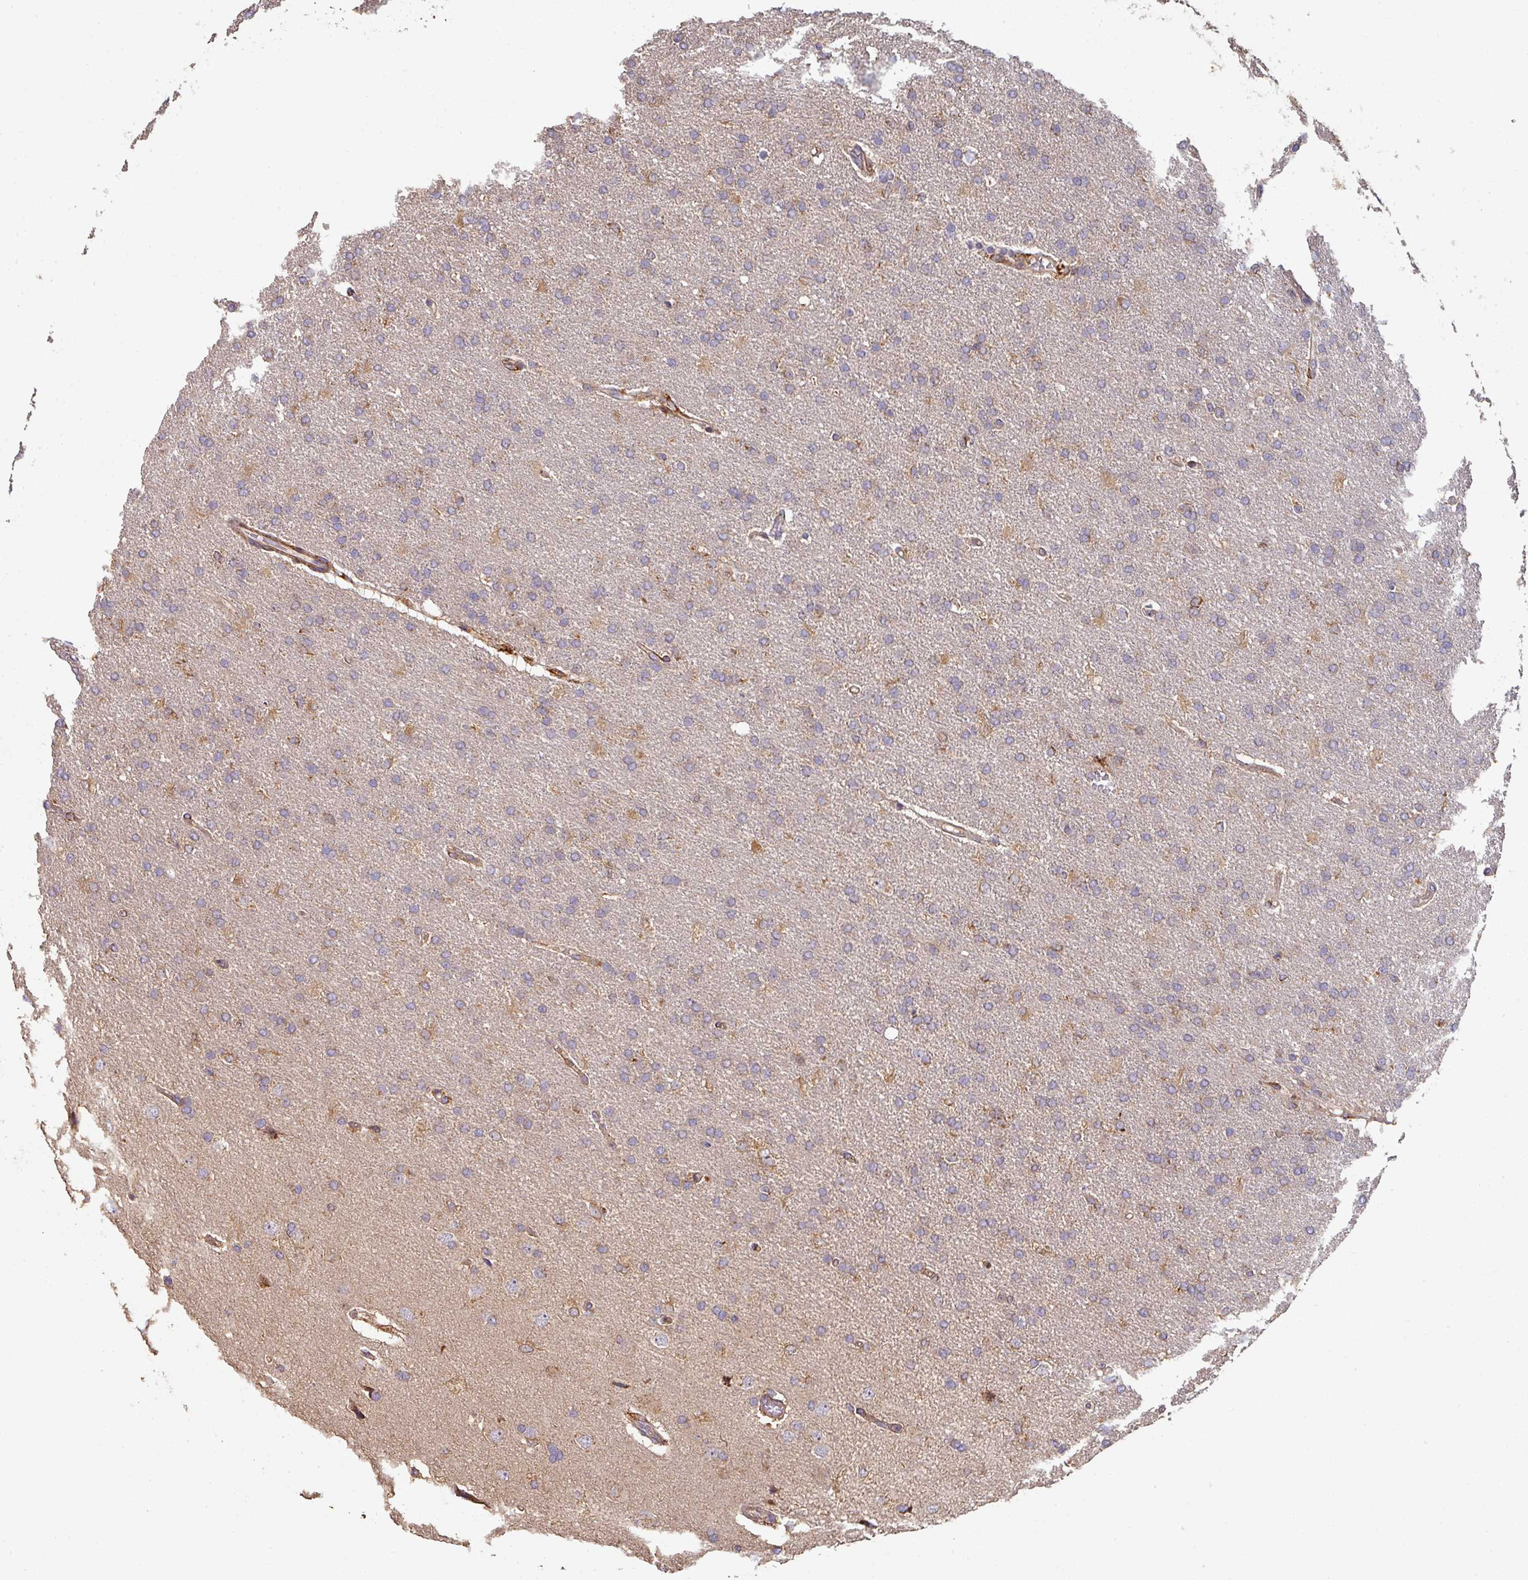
{"staining": {"intensity": "weak", "quantity": "<25%", "location": "cytoplasmic/membranous"}, "tissue": "glioma", "cell_type": "Tumor cells", "image_type": "cancer", "snomed": [{"axis": "morphology", "description": "Glioma, malignant, High grade"}, {"axis": "topography", "description": "Brain"}], "caption": "Human glioma stained for a protein using IHC shows no staining in tumor cells.", "gene": "ZNF268", "patient": {"sex": "male", "age": 72}}